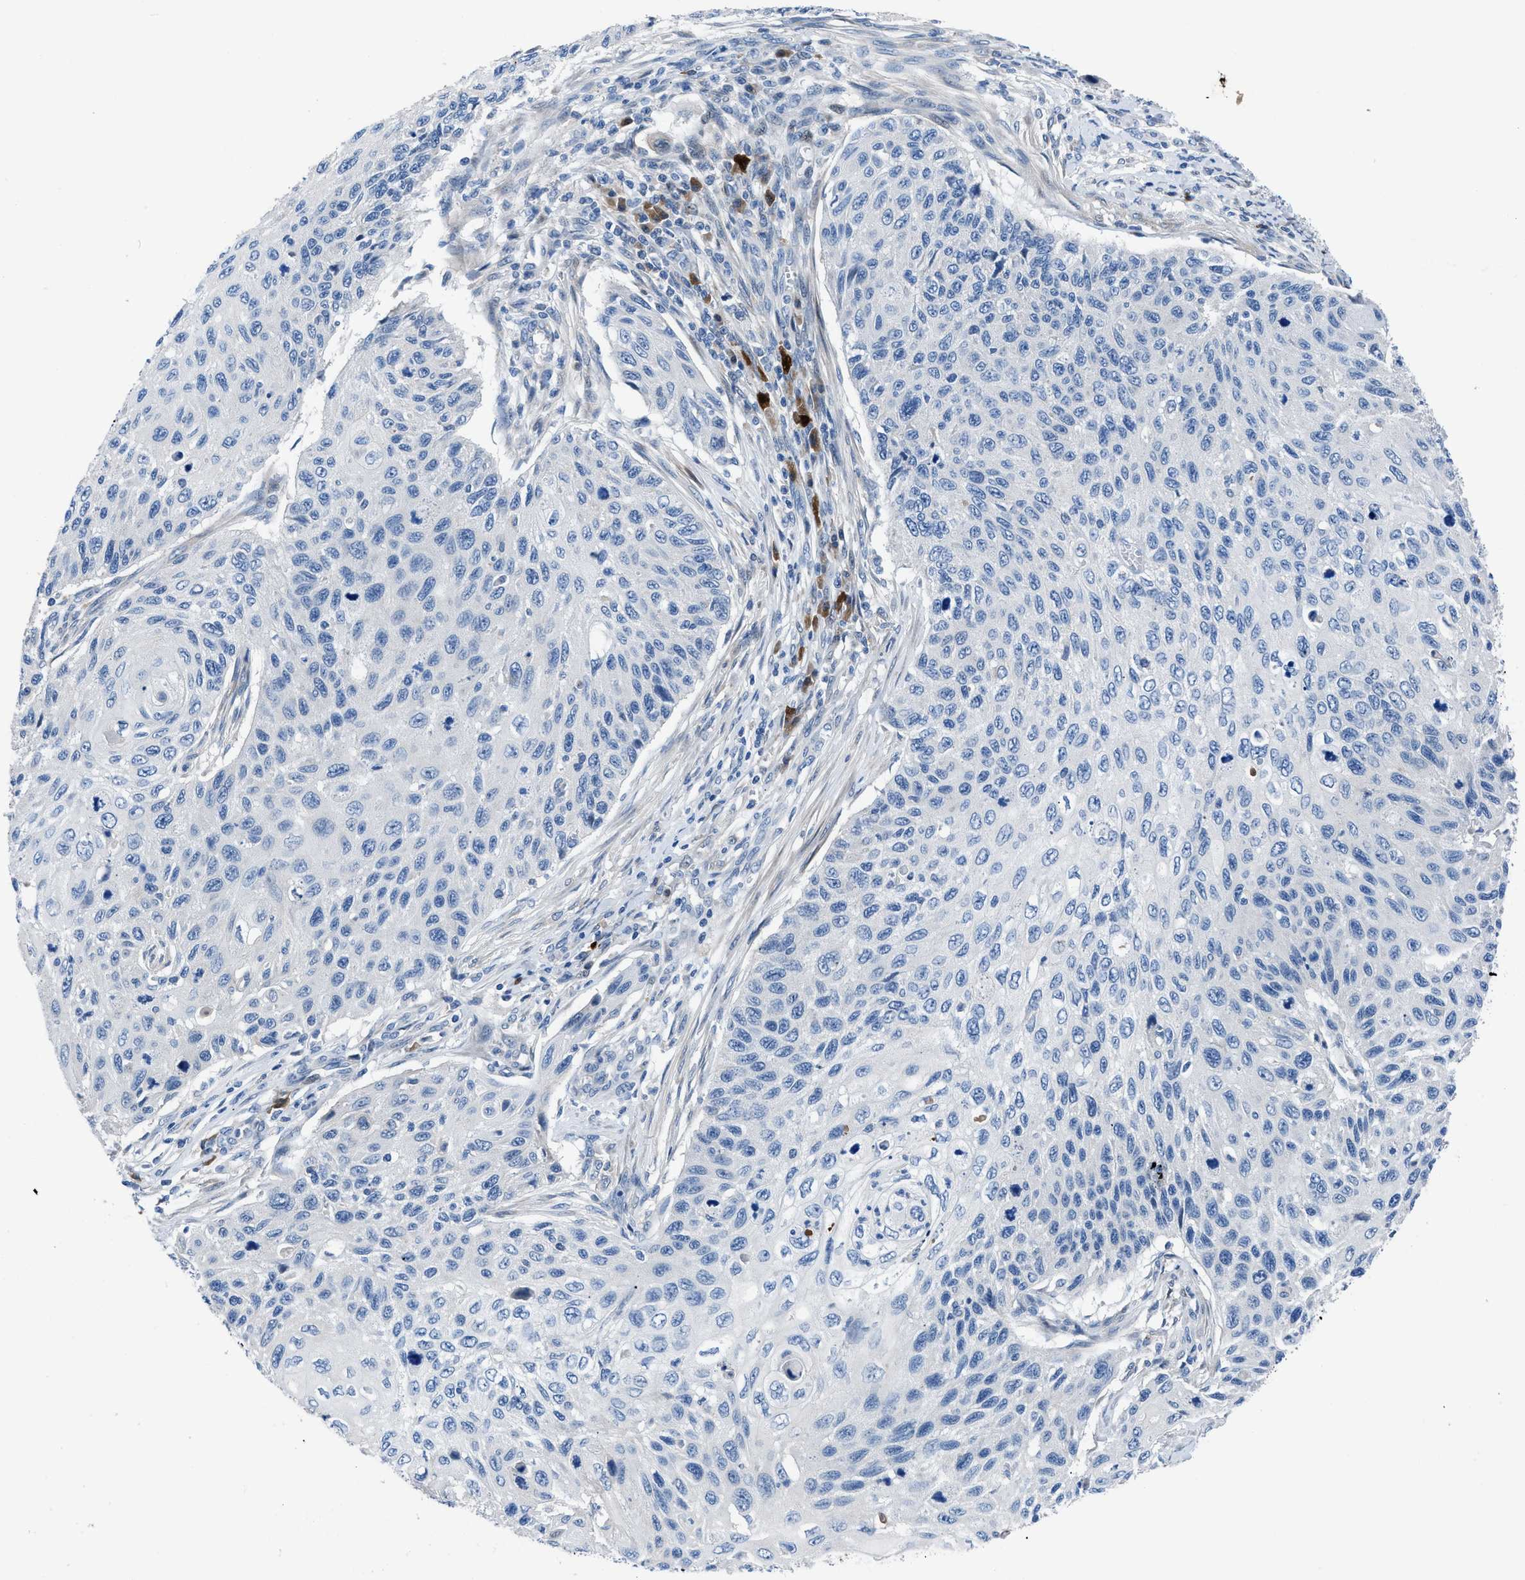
{"staining": {"intensity": "negative", "quantity": "none", "location": "none"}, "tissue": "cervical cancer", "cell_type": "Tumor cells", "image_type": "cancer", "snomed": [{"axis": "morphology", "description": "Squamous cell carcinoma, NOS"}, {"axis": "topography", "description": "Cervix"}], "caption": "Tumor cells are negative for protein expression in human cervical cancer (squamous cell carcinoma).", "gene": "UAP1", "patient": {"sex": "female", "age": 70}}